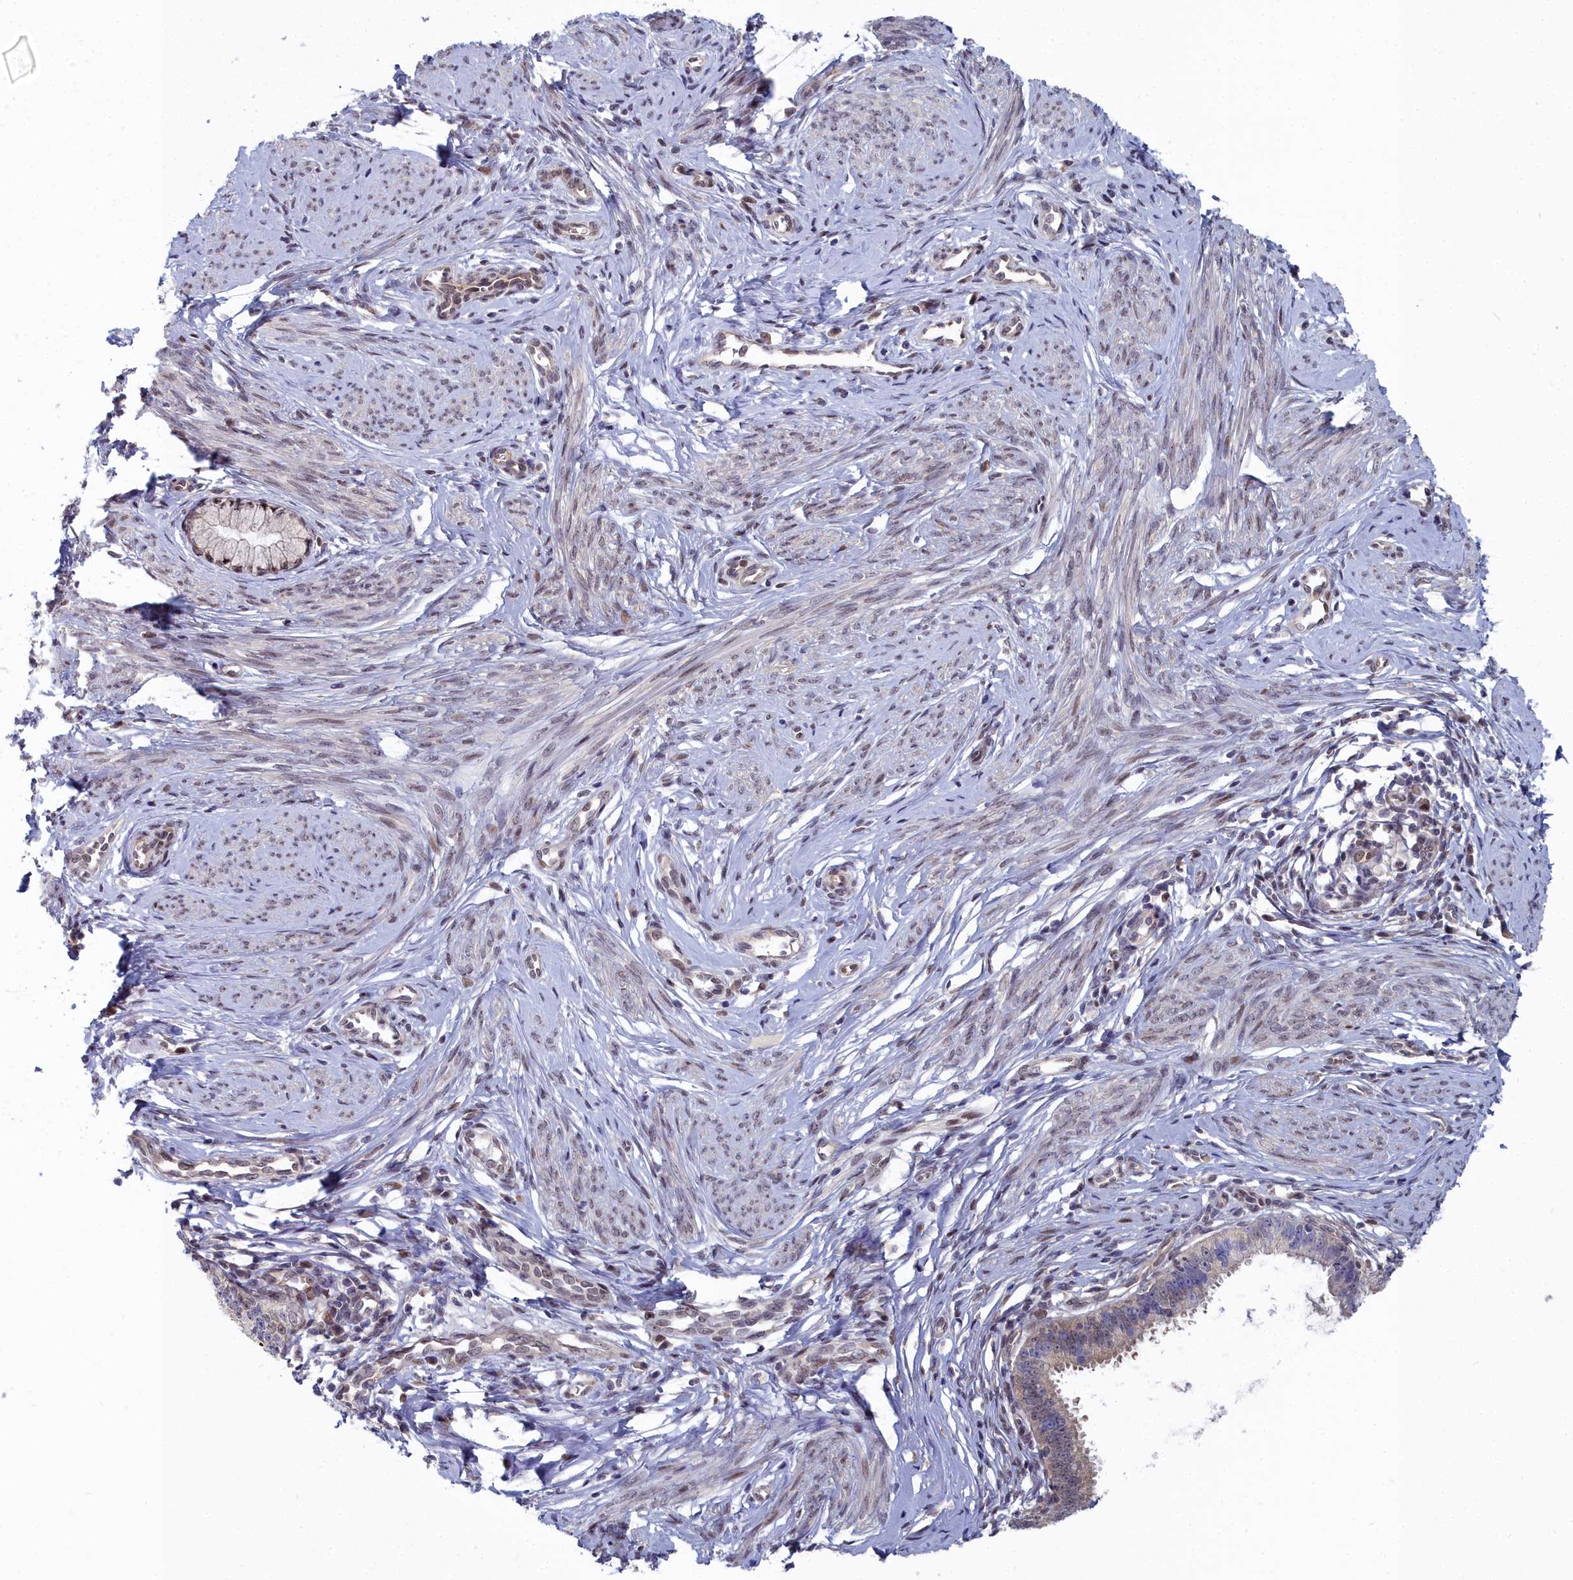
{"staining": {"intensity": "weak", "quantity": "<25%", "location": "cytoplasmic/membranous"}, "tissue": "cervical cancer", "cell_type": "Tumor cells", "image_type": "cancer", "snomed": [{"axis": "morphology", "description": "Adenocarcinoma, NOS"}, {"axis": "topography", "description": "Cervix"}], "caption": "IHC of cervical cancer (adenocarcinoma) reveals no positivity in tumor cells.", "gene": "RPS27A", "patient": {"sex": "female", "age": 36}}